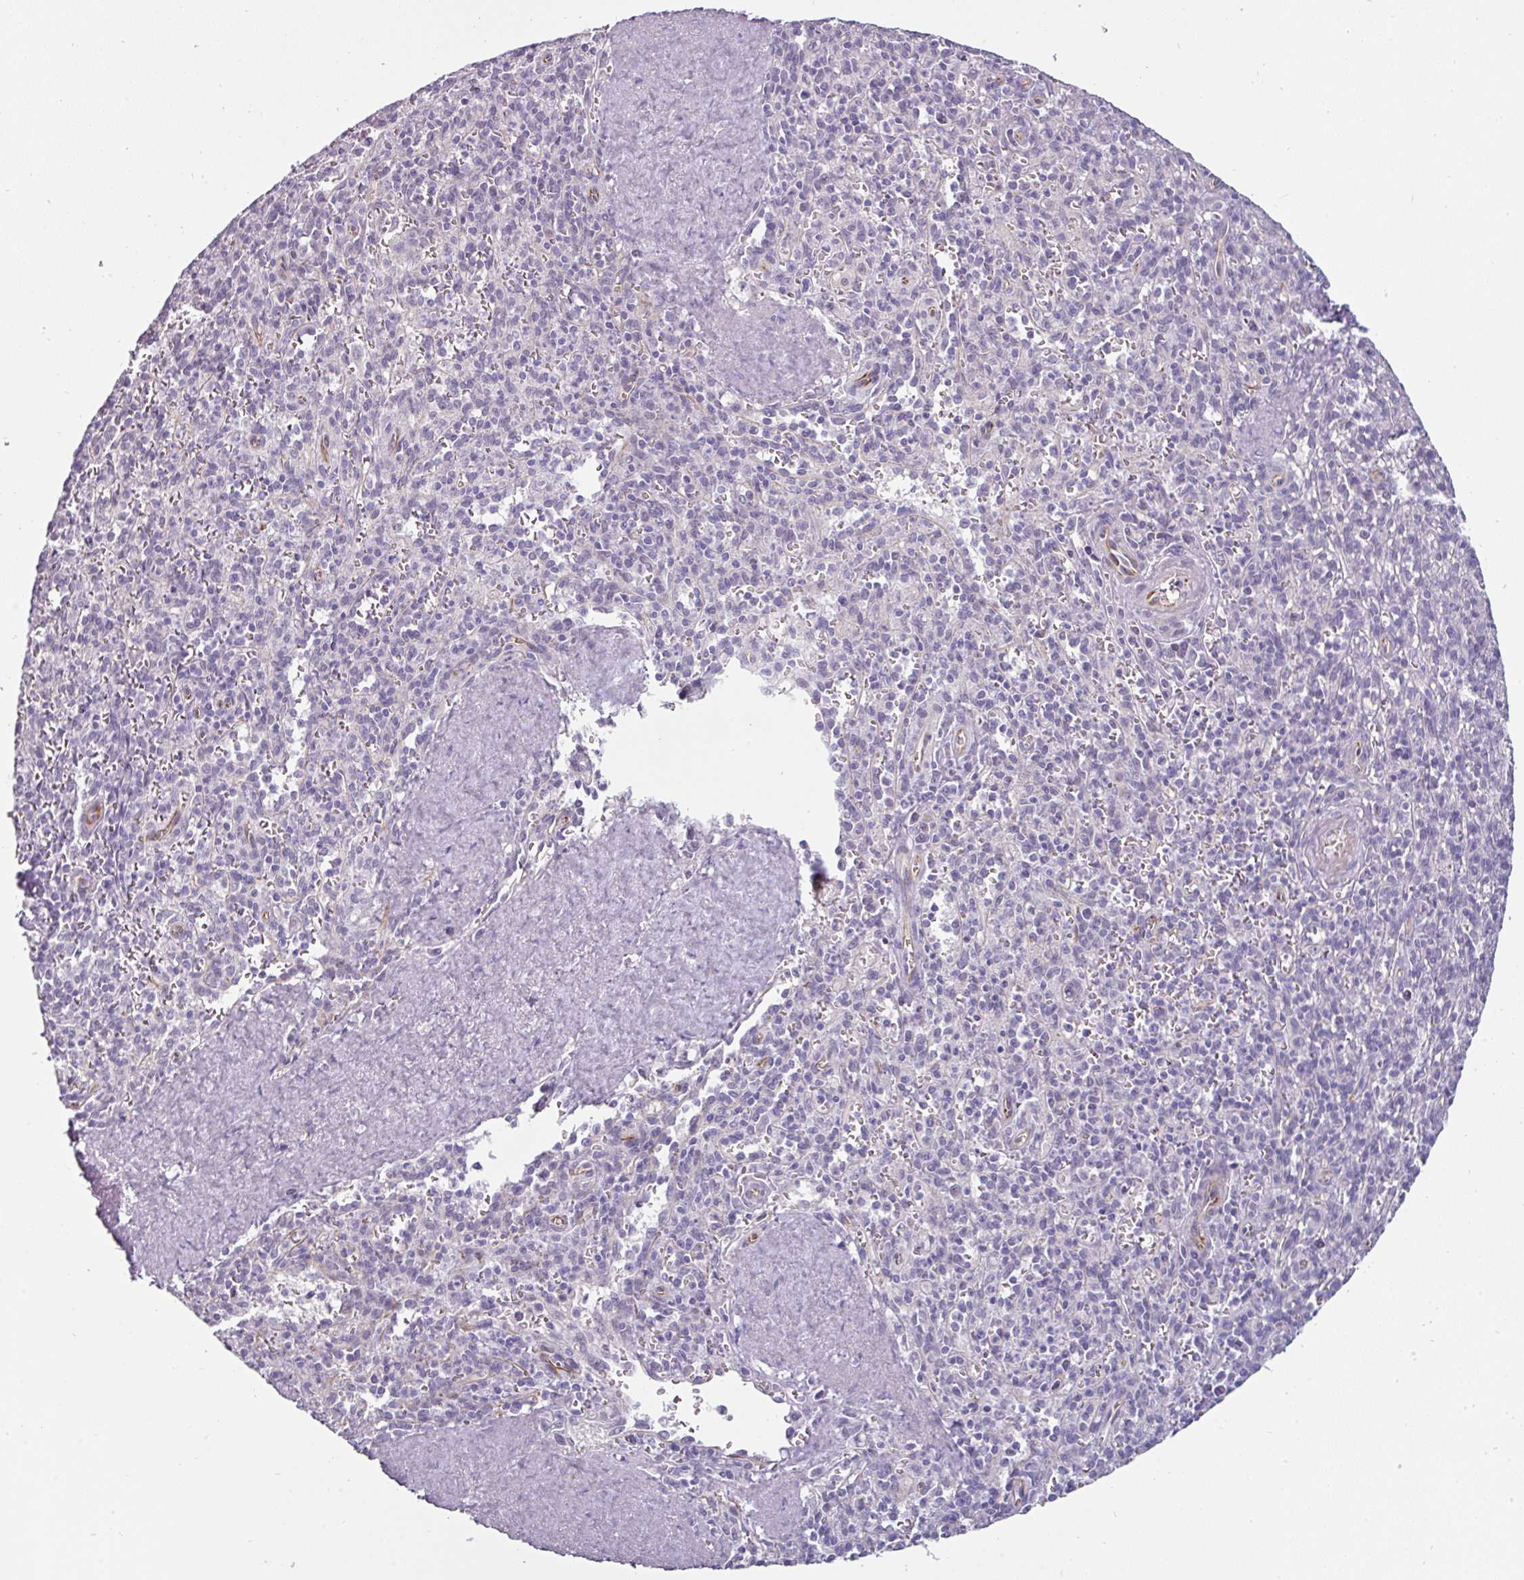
{"staining": {"intensity": "negative", "quantity": "none", "location": "none"}, "tissue": "spleen", "cell_type": "Cells in red pulp", "image_type": "normal", "snomed": [{"axis": "morphology", "description": "Normal tissue, NOS"}, {"axis": "topography", "description": "Spleen"}], "caption": "Benign spleen was stained to show a protein in brown. There is no significant positivity in cells in red pulp. (Brightfield microscopy of DAB immunohistochemistry at high magnification).", "gene": "EYA3", "patient": {"sex": "female", "age": 70}}